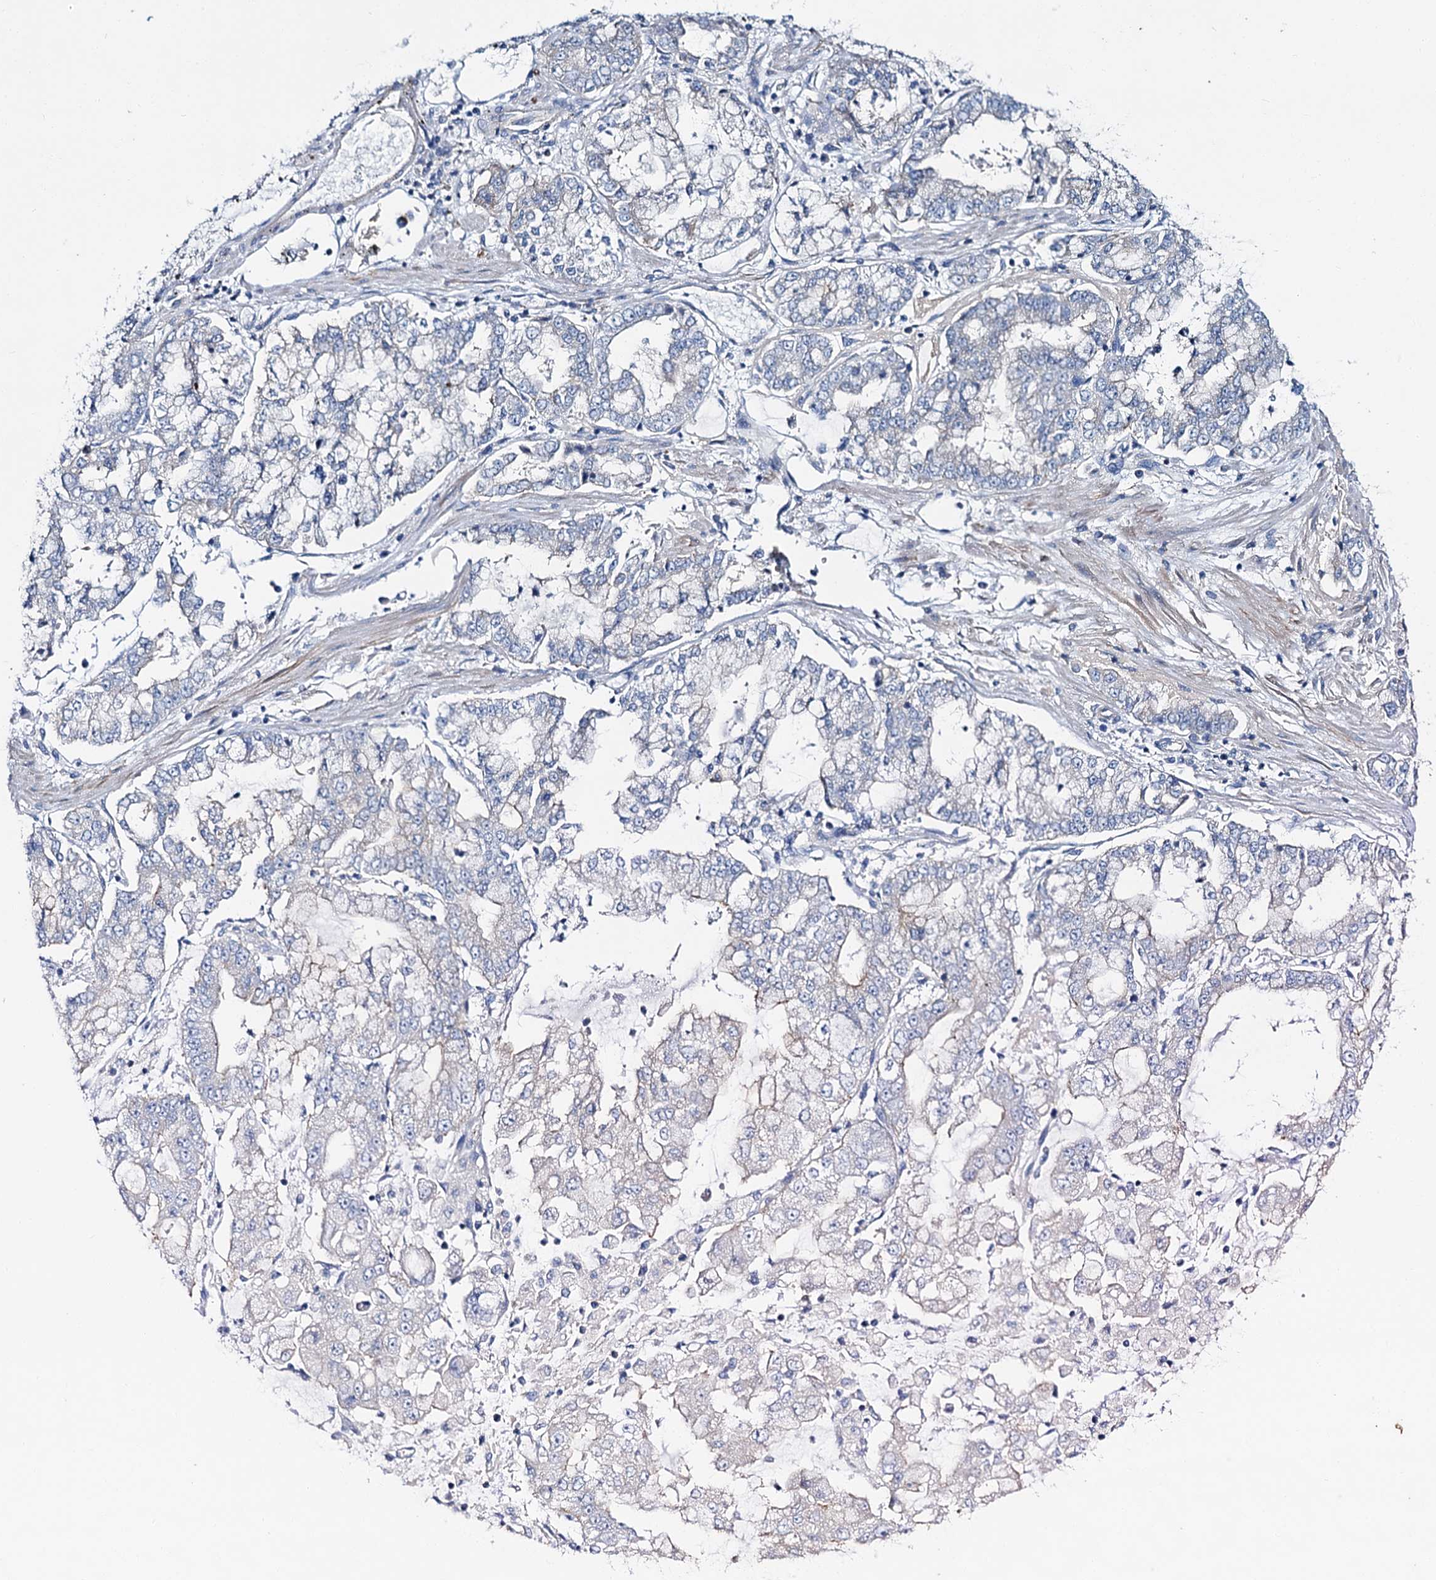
{"staining": {"intensity": "negative", "quantity": "none", "location": "none"}, "tissue": "stomach cancer", "cell_type": "Tumor cells", "image_type": "cancer", "snomed": [{"axis": "morphology", "description": "Adenocarcinoma, NOS"}, {"axis": "topography", "description": "Stomach"}], "caption": "A photomicrograph of human stomach cancer (adenocarcinoma) is negative for staining in tumor cells. Nuclei are stained in blue.", "gene": "CEP295", "patient": {"sex": "male", "age": 76}}